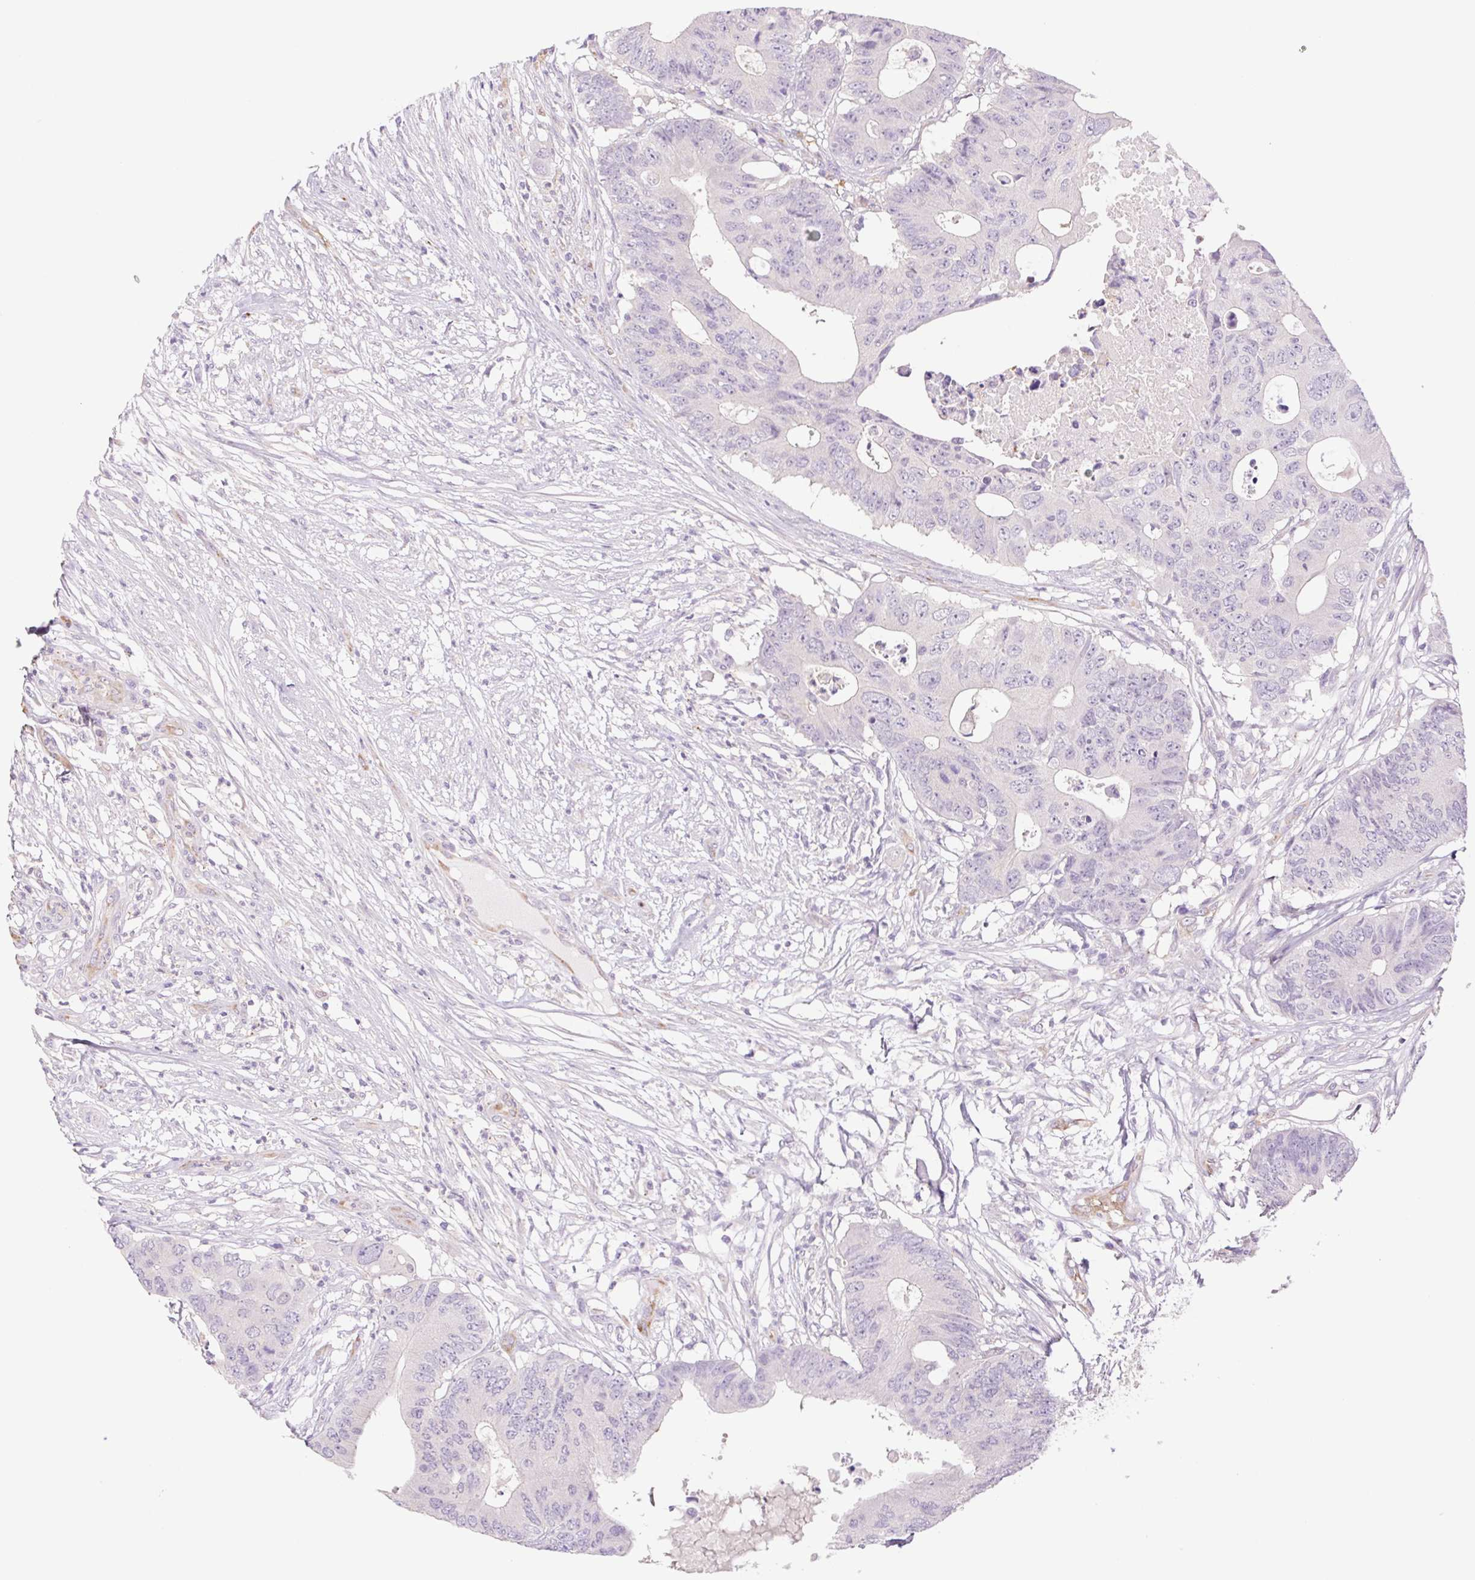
{"staining": {"intensity": "negative", "quantity": "none", "location": "none"}, "tissue": "colorectal cancer", "cell_type": "Tumor cells", "image_type": "cancer", "snomed": [{"axis": "morphology", "description": "Adenocarcinoma, NOS"}, {"axis": "topography", "description": "Colon"}], "caption": "Tumor cells are negative for protein expression in human colorectal cancer (adenocarcinoma).", "gene": "IGFL3", "patient": {"sex": "male", "age": 71}}